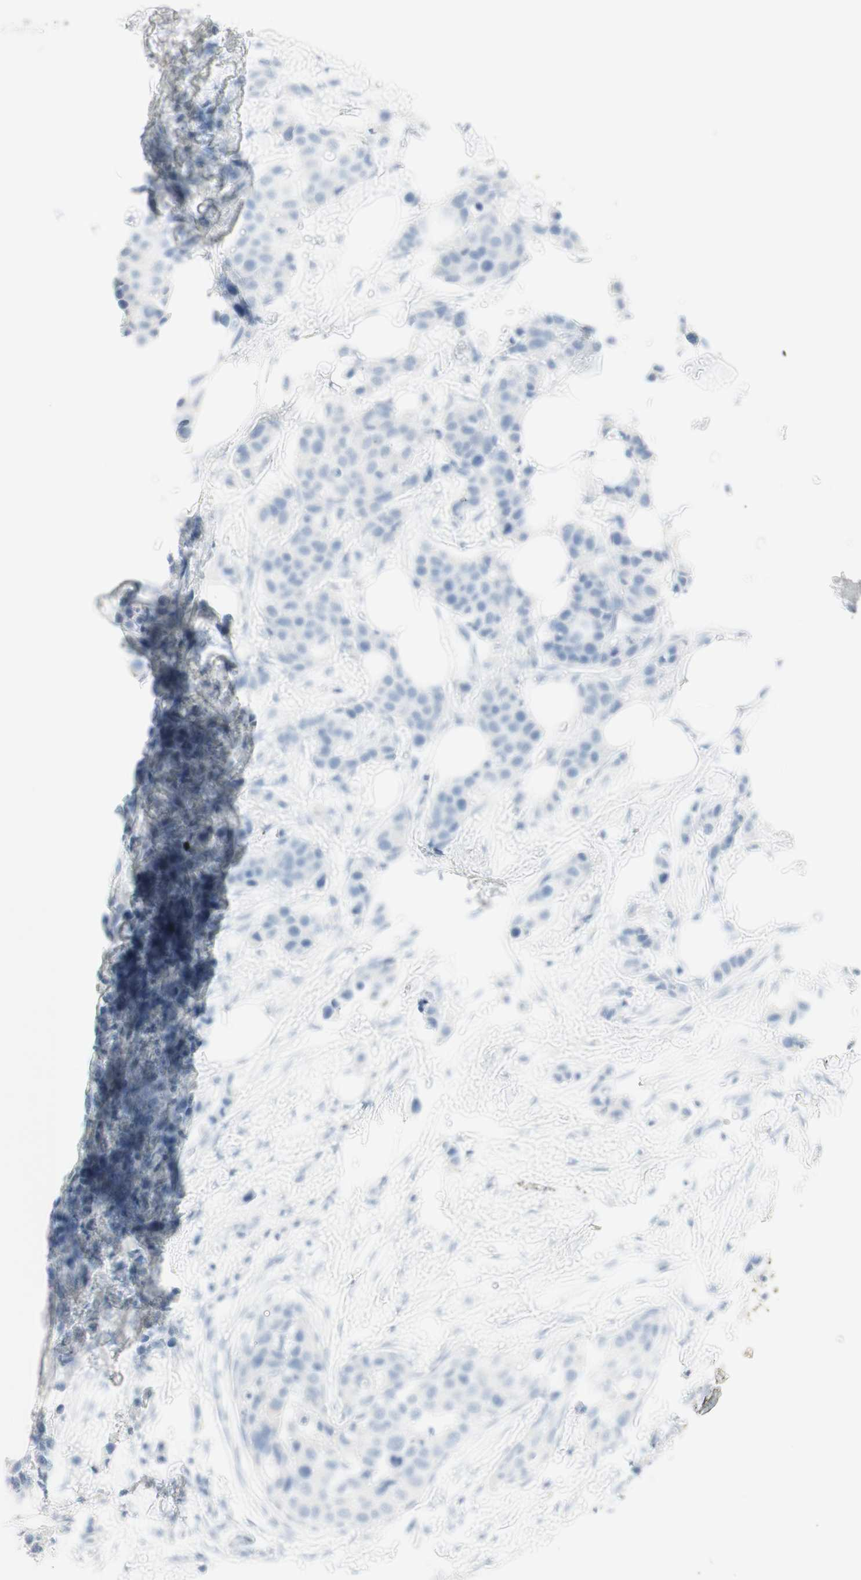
{"staining": {"intensity": "negative", "quantity": "none", "location": "none"}, "tissue": "breast cancer", "cell_type": "Tumor cells", "image_type": "cancer", "snomed": [{"axis": "morphology", "description": "Normal tissue, NOS"}, {"axis": "morphology", "description": "Duct carcinoma"}, {"axis": "topography", "description": "Breast"}], "caption": "High power microscopy histopathology image of an immunohistochemistry micrograph of intraductal carcinoma (breast), revealing no significant positivity in tumor cells.", "gene": "NAPSA", "patient": {"sex": "female", "age": 50}}